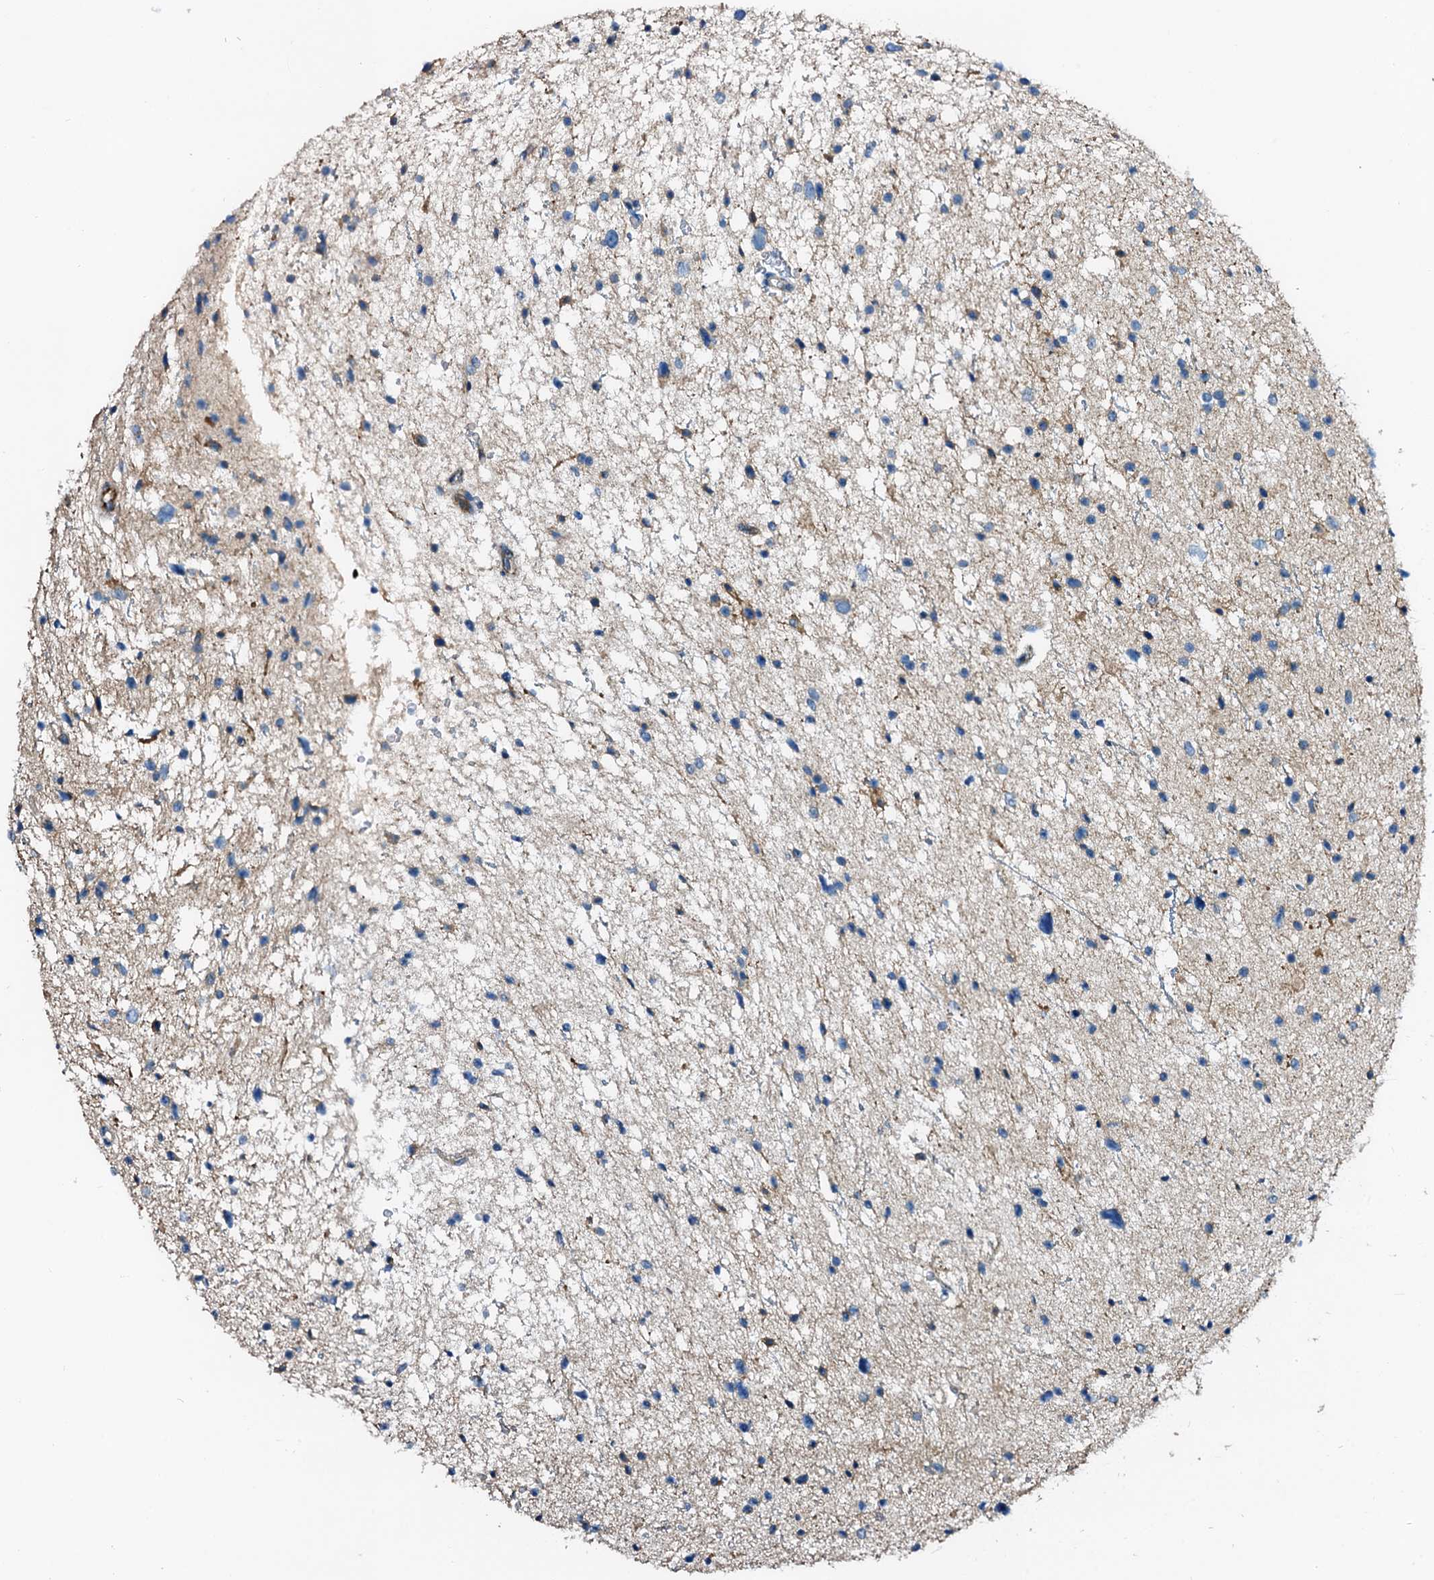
{"staining": {"intensity": "negative", "quantity": "none", "location": "none"}, "tissue": "glioma", "cell_type": "Tumor cells", "image_type": "cancer", "snomed": [{"axis": "morphology", "description": "Glioma, malignant, Low grade"}, {"axis": "topography", "description": "Brain"}], "caption": "Immunohistochemistry micrograph of neoplastic tissue: glioma stained with DAB demonstrates no significant protein positivity in tumor cells. (DAB immunohistochemistry visualized using brightfield microscopy, high magnification).", "gene": "FIBIN", "patient": {"sex": "female", "age": 37}}